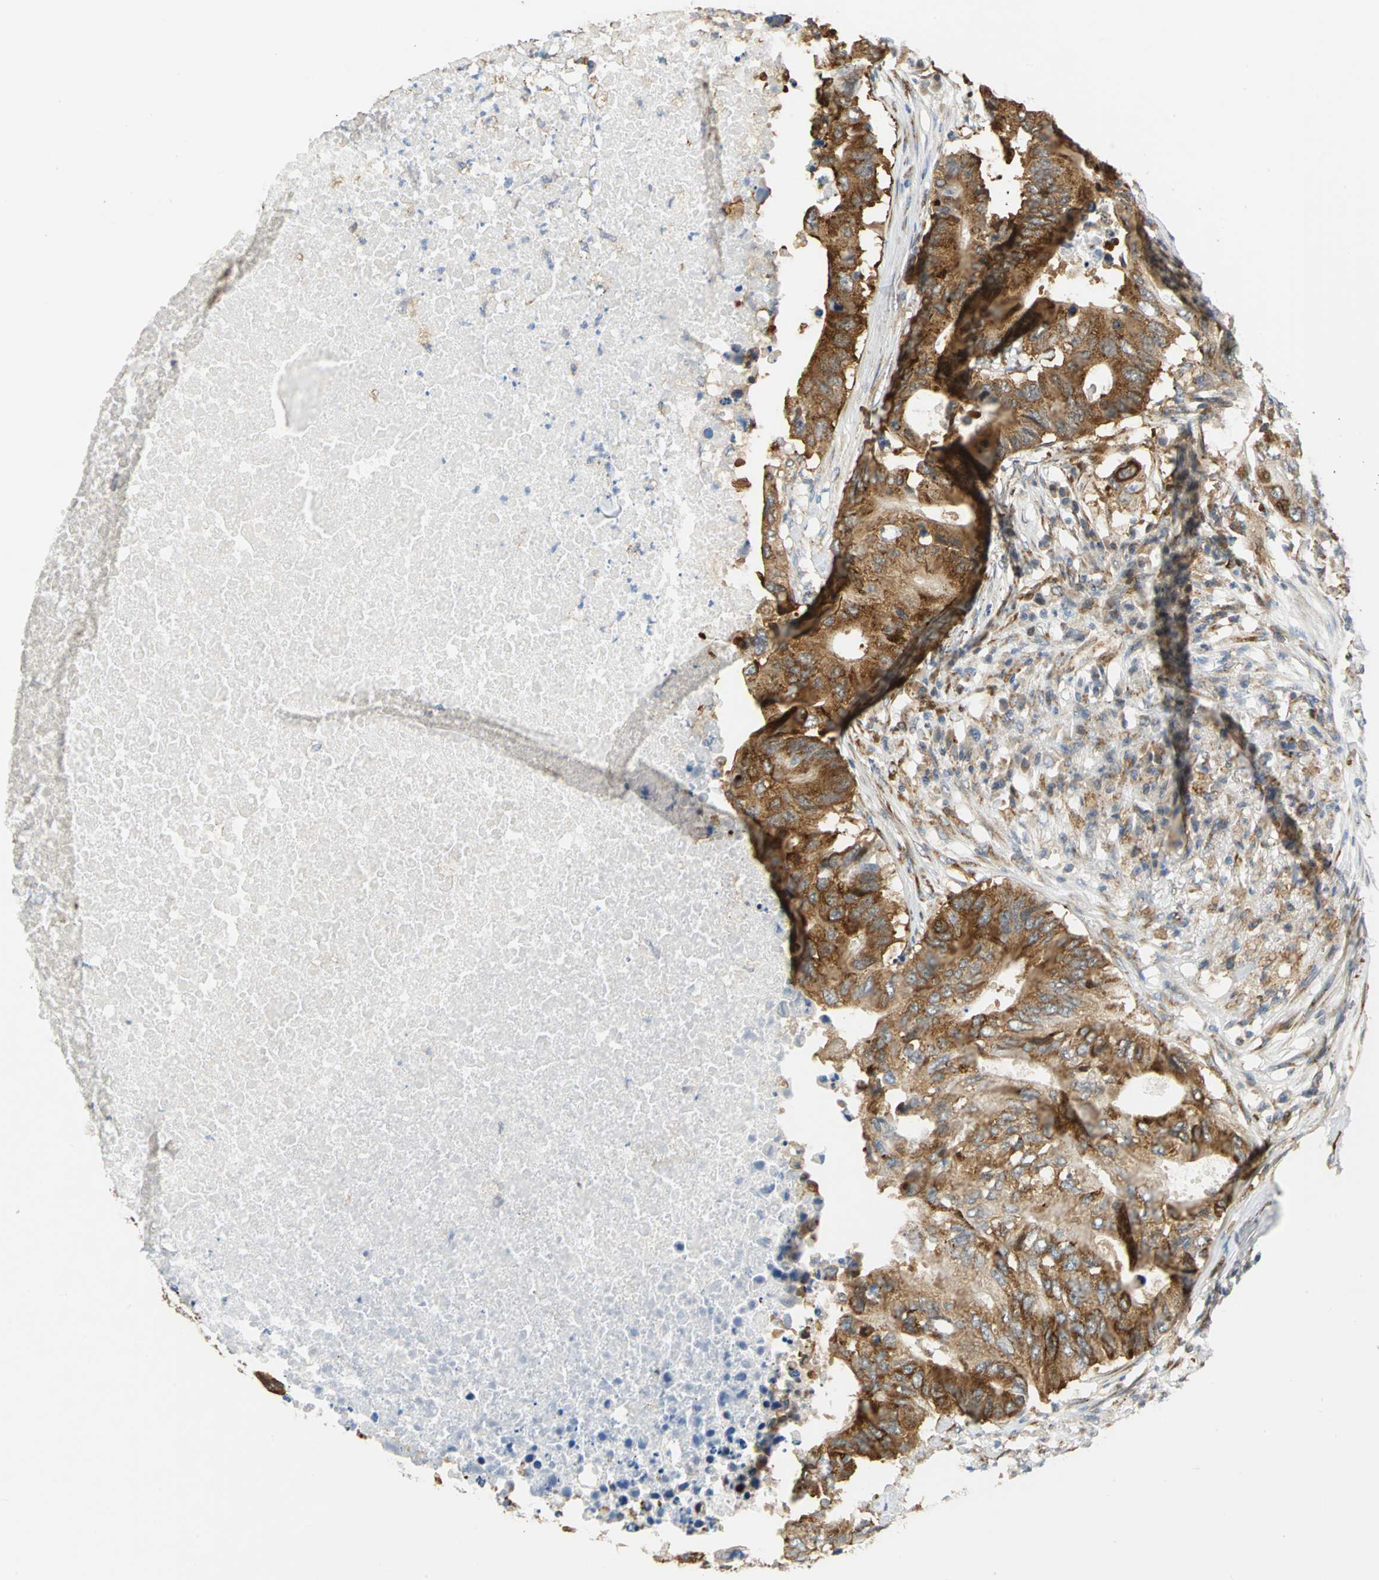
{"staining": {"intensity": "strong", "quantity": ">75%", "location": "cytoplasmic/membranous"}, "tissue": "colorectal cancer", "cell_type": "Tumor cells", "image_type": "cancer", "snomed": [{"axis": "morphology", "description": "Adenocarcinoma, NOS"}, {"axis": "topography", "description": "Colon"}], "caption": "There is high levels of strong cytoplasmic/membranous expression in tumor cells of colorectal cancer, as demonstrated by immunohistochemical staining (brown color).", "gene": "YBX1", "patient": {"sex": "male", "age": 71}}